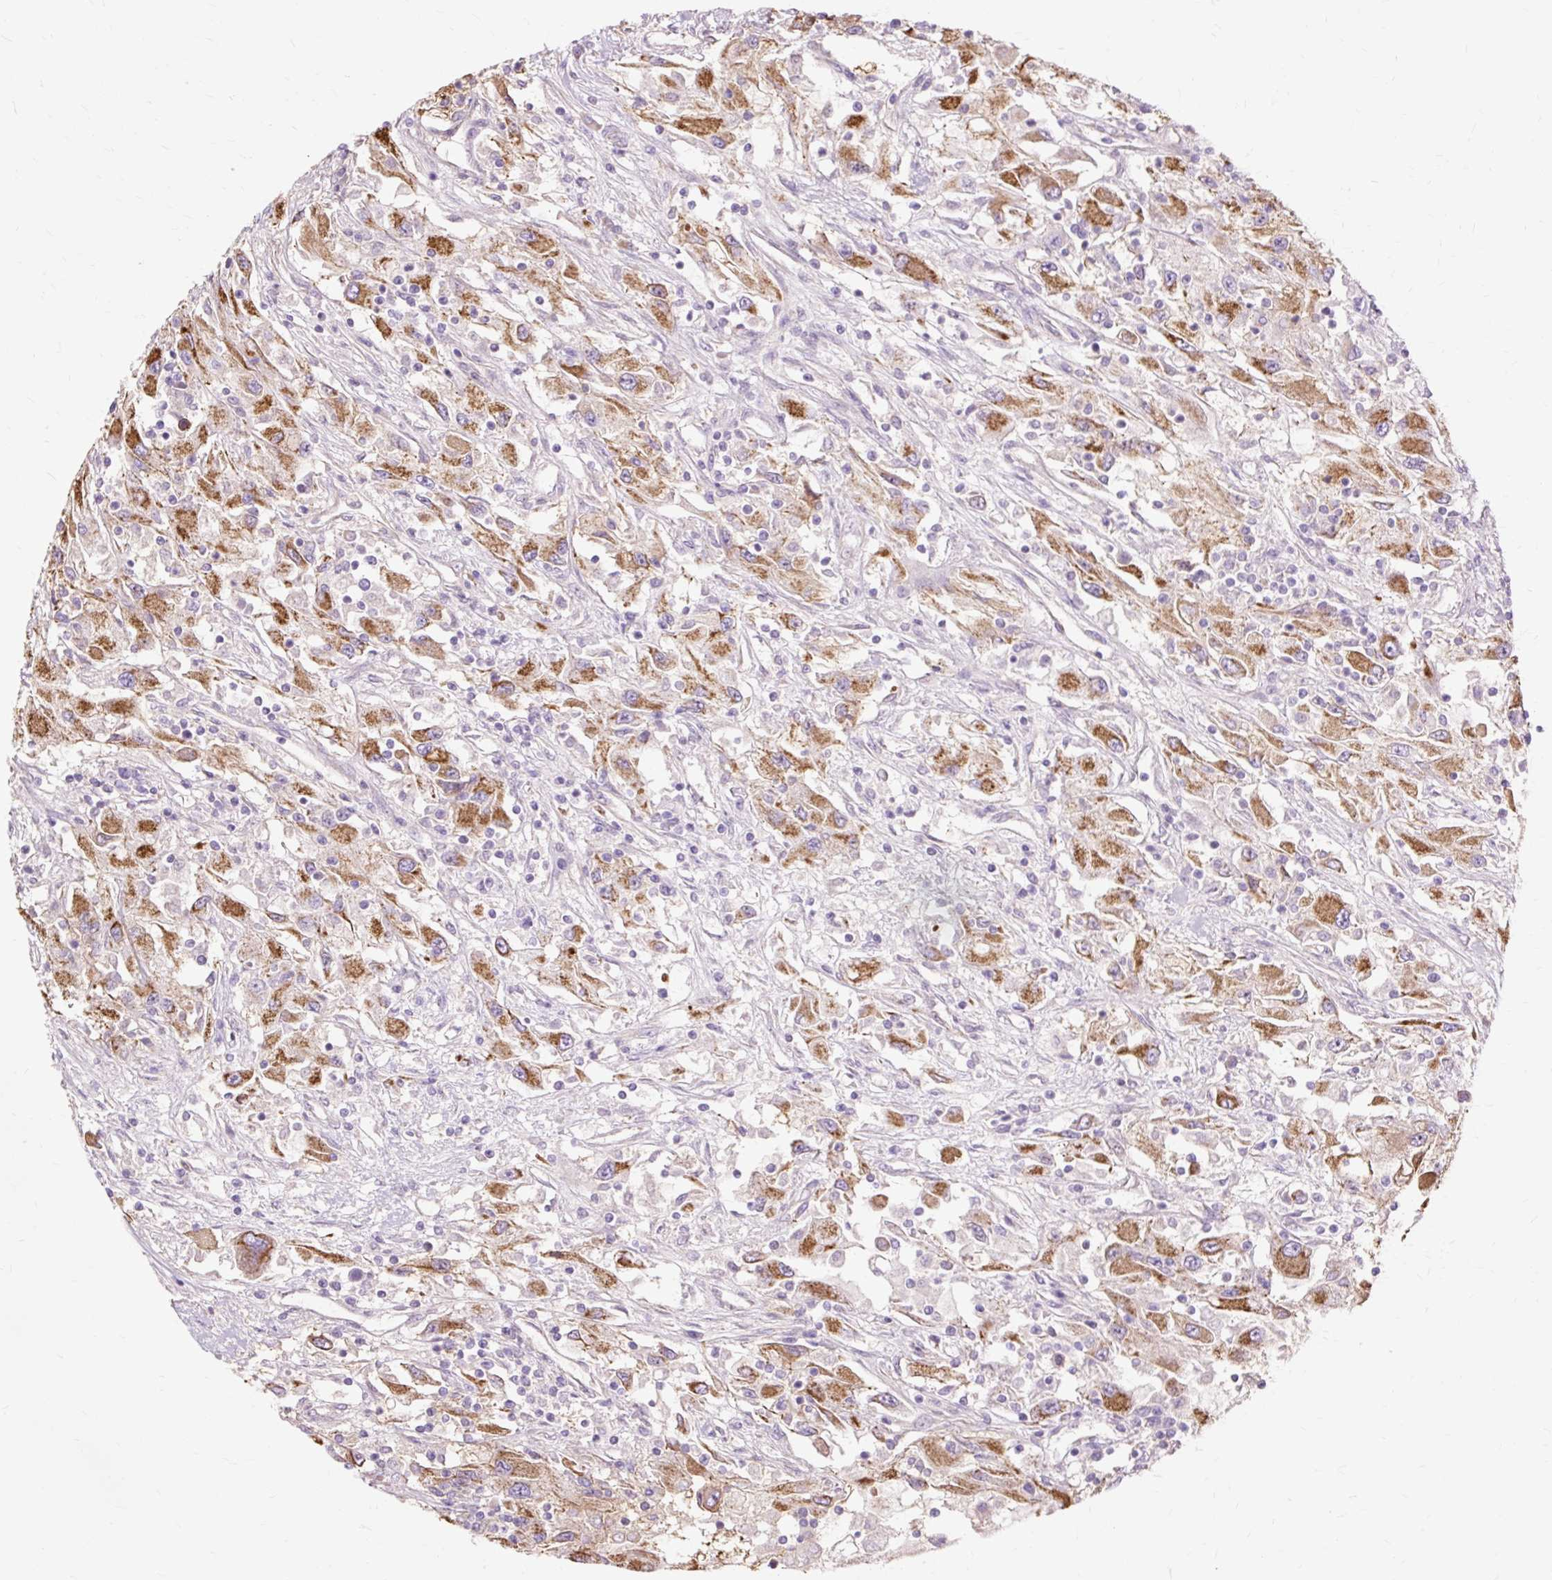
{"staining": {"intensity": "moderate", "quantity": ">75%", "location": "cytoplasmic/membranous"}, "tissue": "renal cancer", "cell_type": "Tumor cells", "image_type": "cancer", "snomed": [{"axis": "morphology", "description": "Adenocarcinoma, NOS"}, {"axis": "topography", "description": "Kidney"}], "caption": "Renal adenocarcinoma stained with a protein marker reveals moderate staining in tumor cells.", "gene": "PDZD2", "patient": {"sex": "female", "age": 67}}